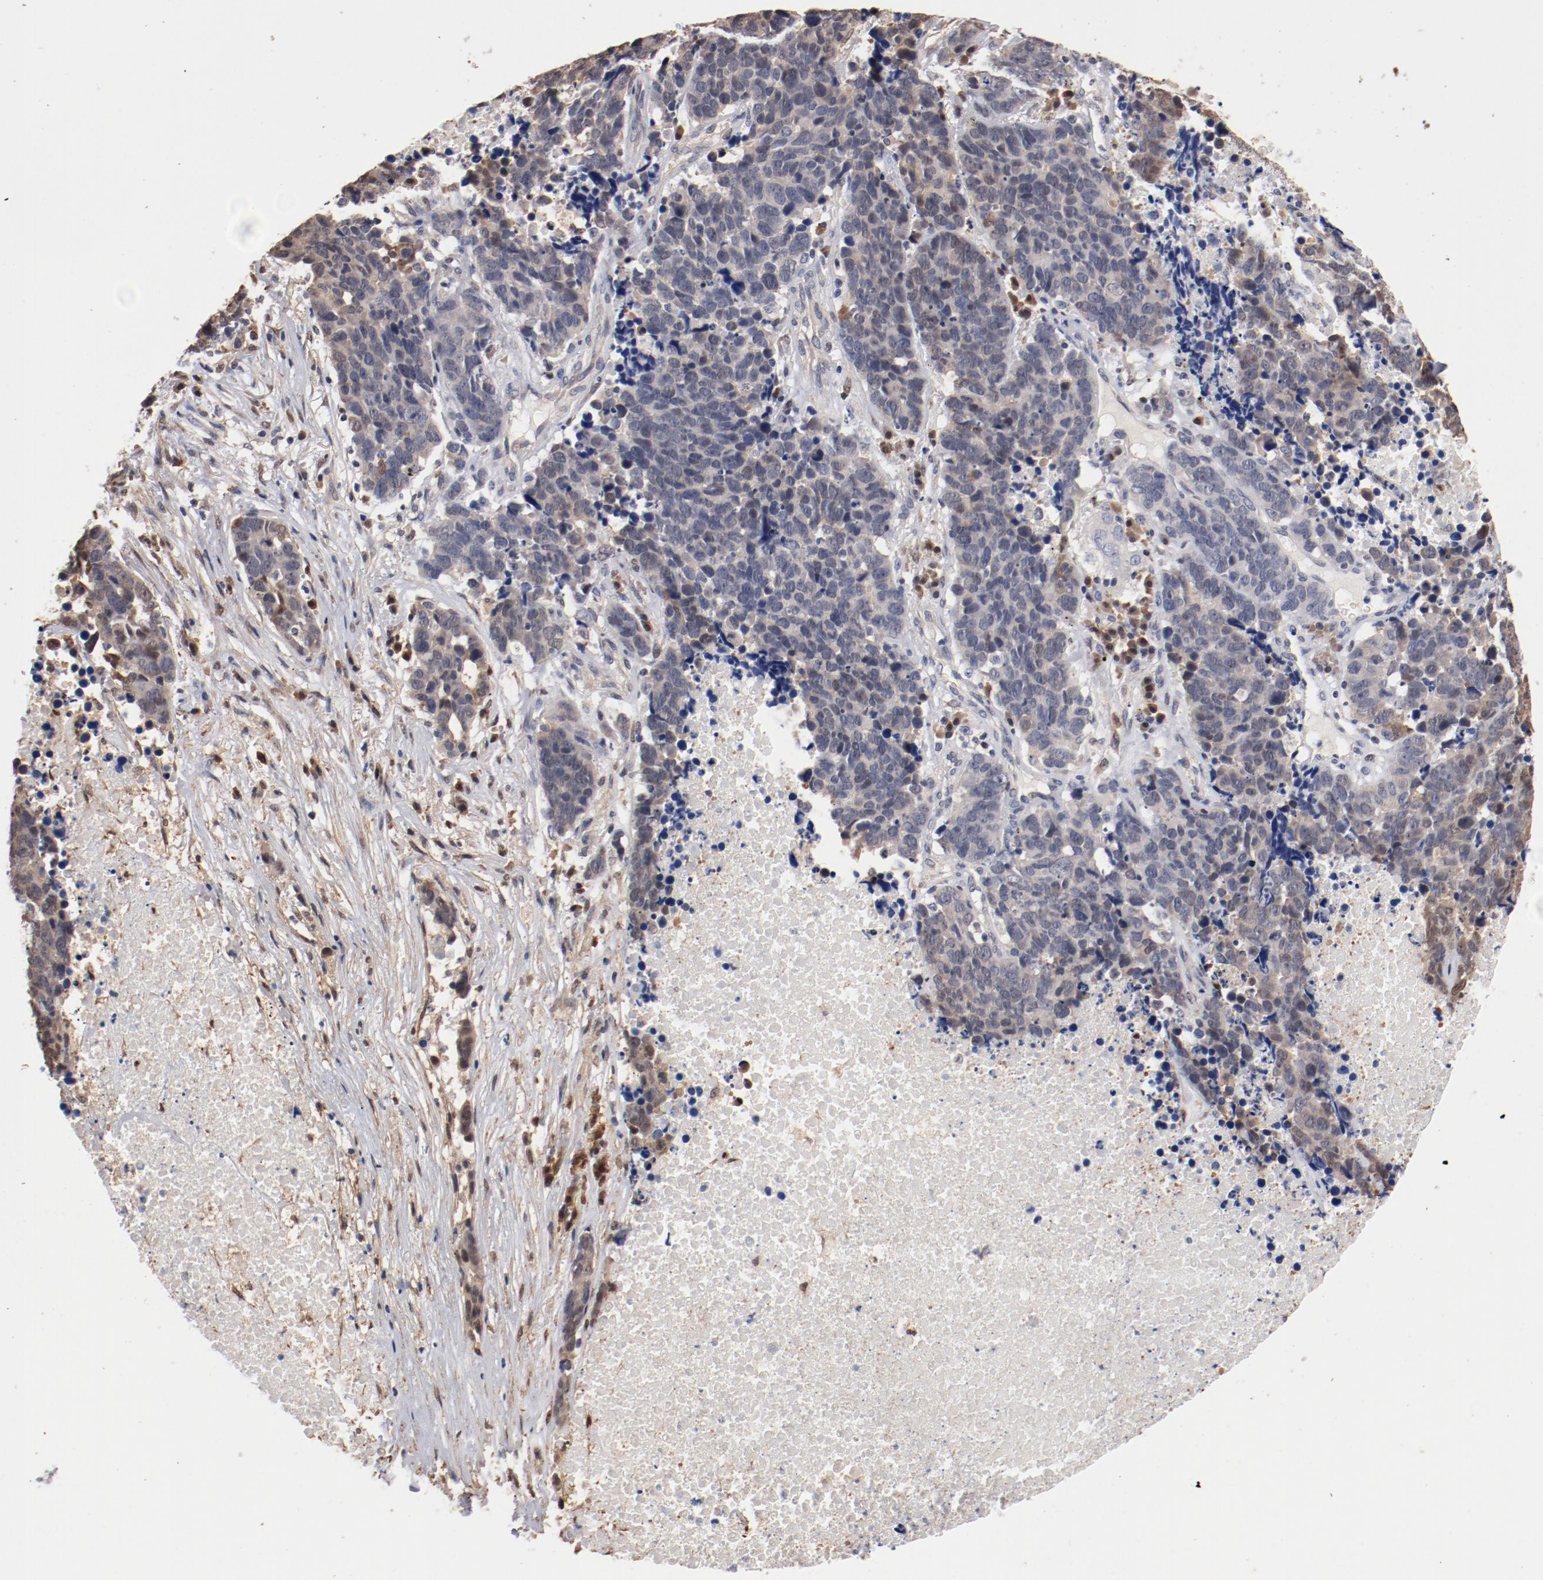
{"staining": {"intensity": "moderate", "quantity": "<25%", "location": "cytoplasmic/membranous"}, "tissue": "lung cancer", "cell_type": "Tumor cells", "image_type": "cancer", "snomed": [{"axis": "morphology", "description": "Carcinoid, malignant, NOS"}, {"axis": "topography", "description": "Lung"}], "caption": "Lung cancer stained with immunohistochemistry (IHC) displays moderate cytoplasmic/membranous staining in approximately <25% of tumor cells. (Brightfield microscopy of DAB IHC at high magnification).", "gene": "MIF", "patient": {"sex": "male", "age": 60}}